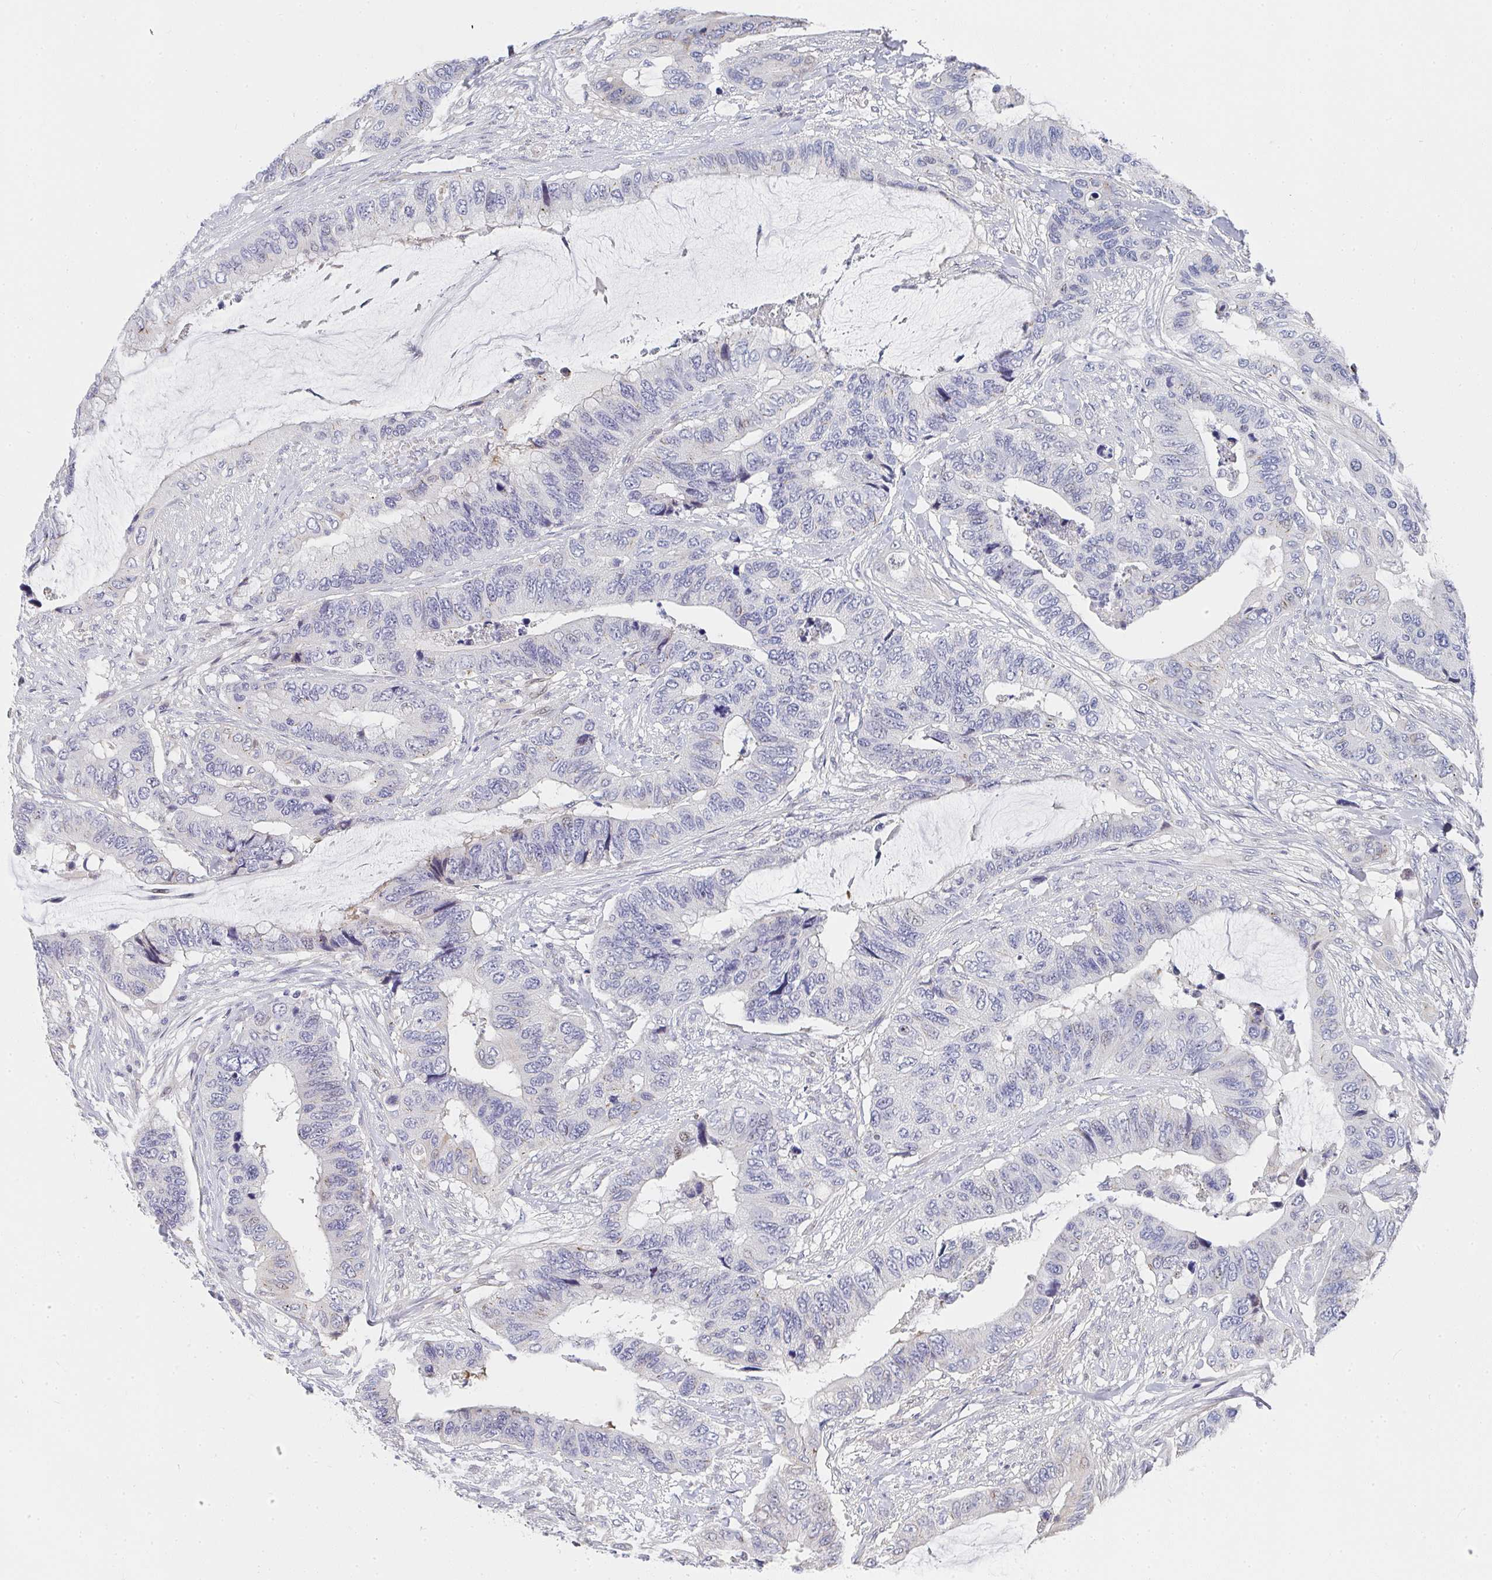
{"staining": {"intensity": "negative", "quantity": "none", "location": "none"}, "tissue": "colorectal cancer", "cell_type": "Tumor cells", "image_type": "cancer", "snomed": [{"axis": "morphology", "description": "Adenocarcinoma, NOS"}, {"axis": "topography", "description": "Rectum"}], "caption": "Human colorectal adenocarcinoma stained for a protein using IHC reveals no expression in tumor cells.", "gene": "ZIC3", "patient": {"sex": "female", "age": 59}}